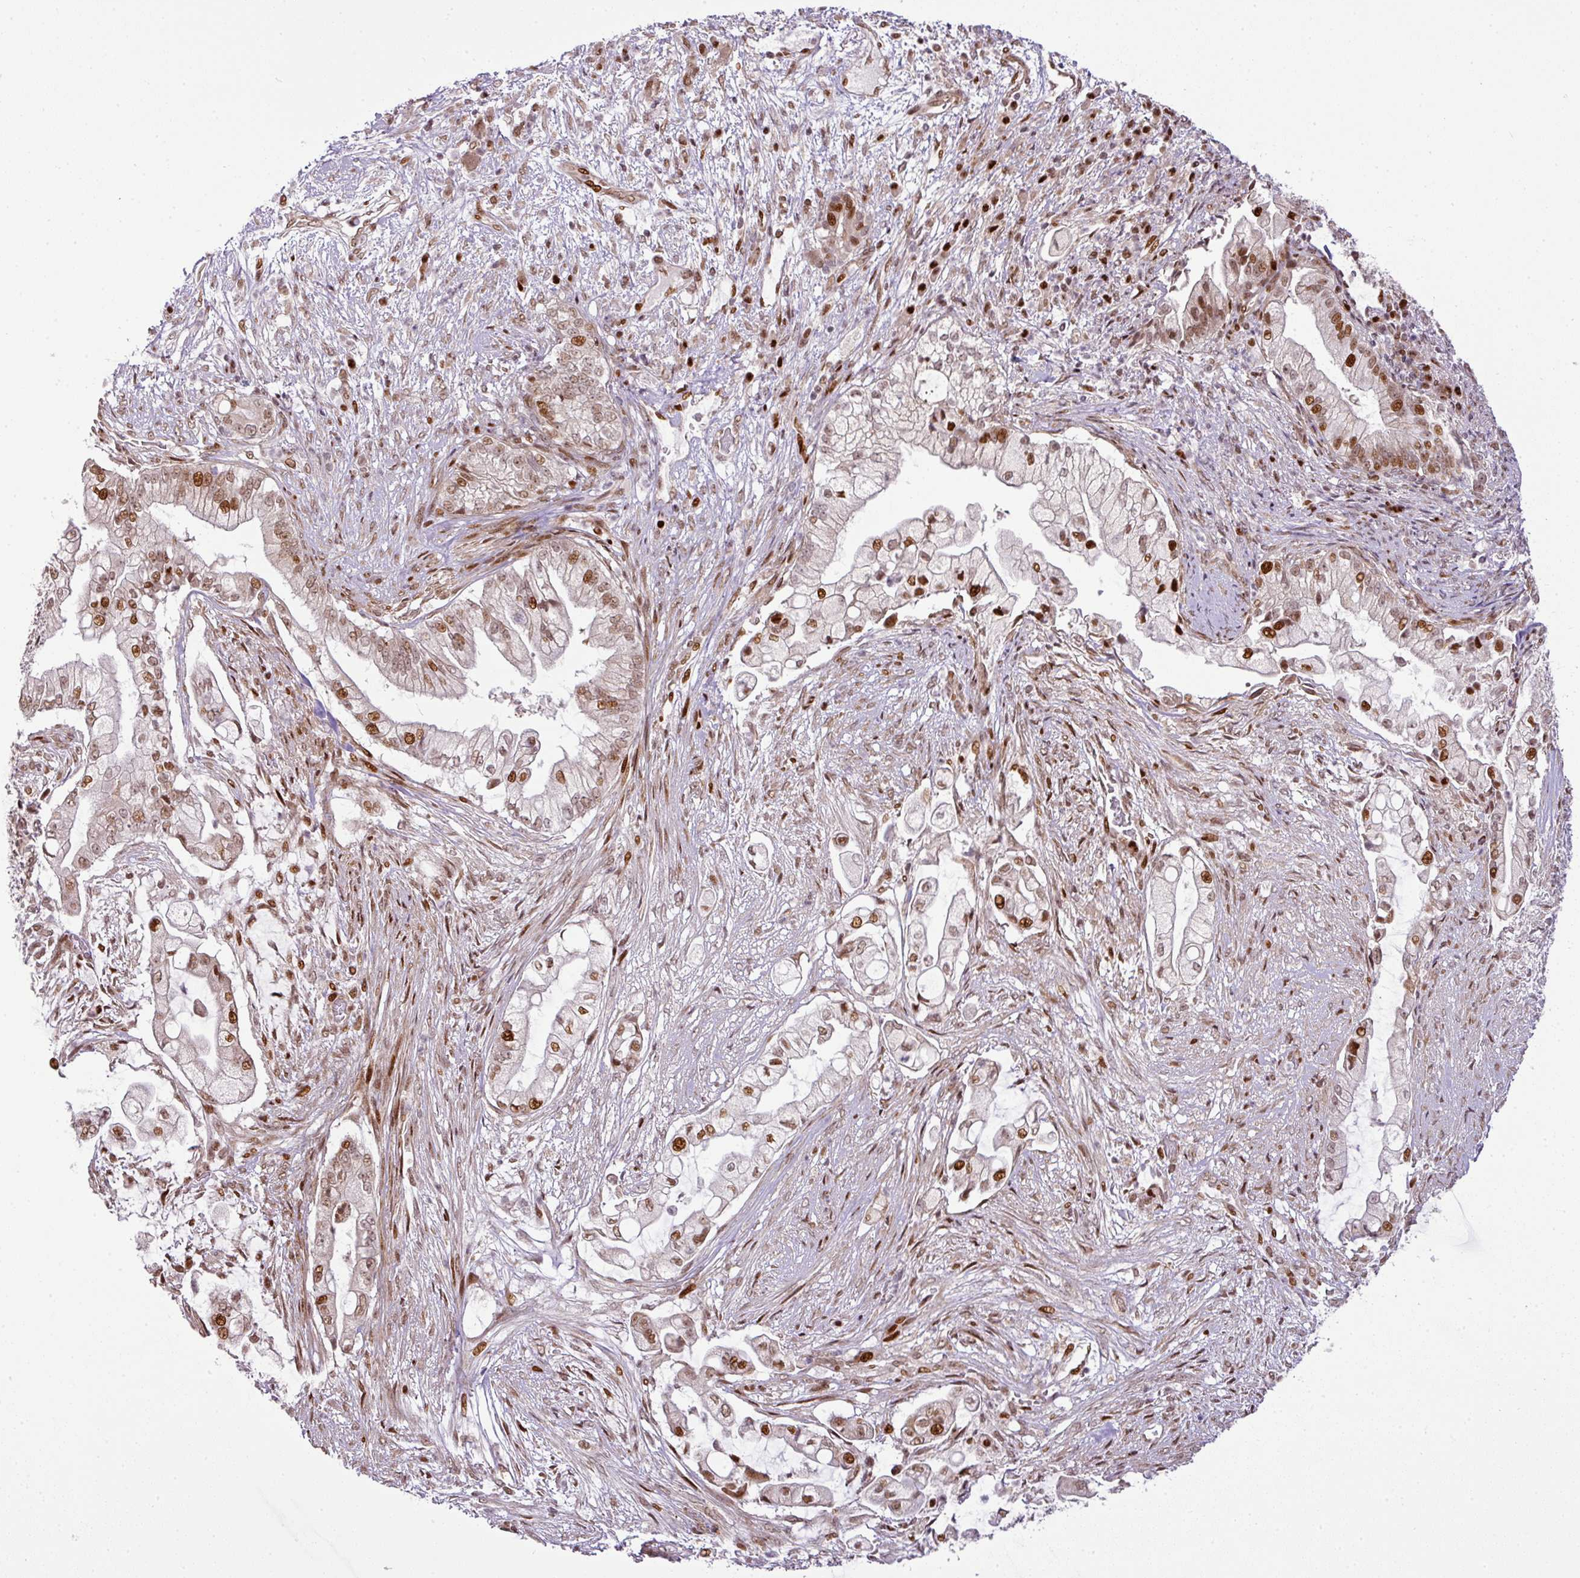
{"staining": {"intensity": "moderate", "quantity": ">75%", "location": "nuclear"}, "tissue": "pancreatic cancer", "cell_type": "Tumor cells", "image_type": "cancer", "snomed": [{"axis": "morphology", "description": "Adenocarcinoma, NOS"}, {"axis": "topography", "description": "Pancreas"}], "caption": "This photomicrograph displays immunohistochemistry (IHC) staining of human adenocarcinoma (pancreatic), with medium moderate nuclear staining in about >75% of tumor cells.", "gene": "MYSM1", "patient": {"sex": "female", "age": 69}}